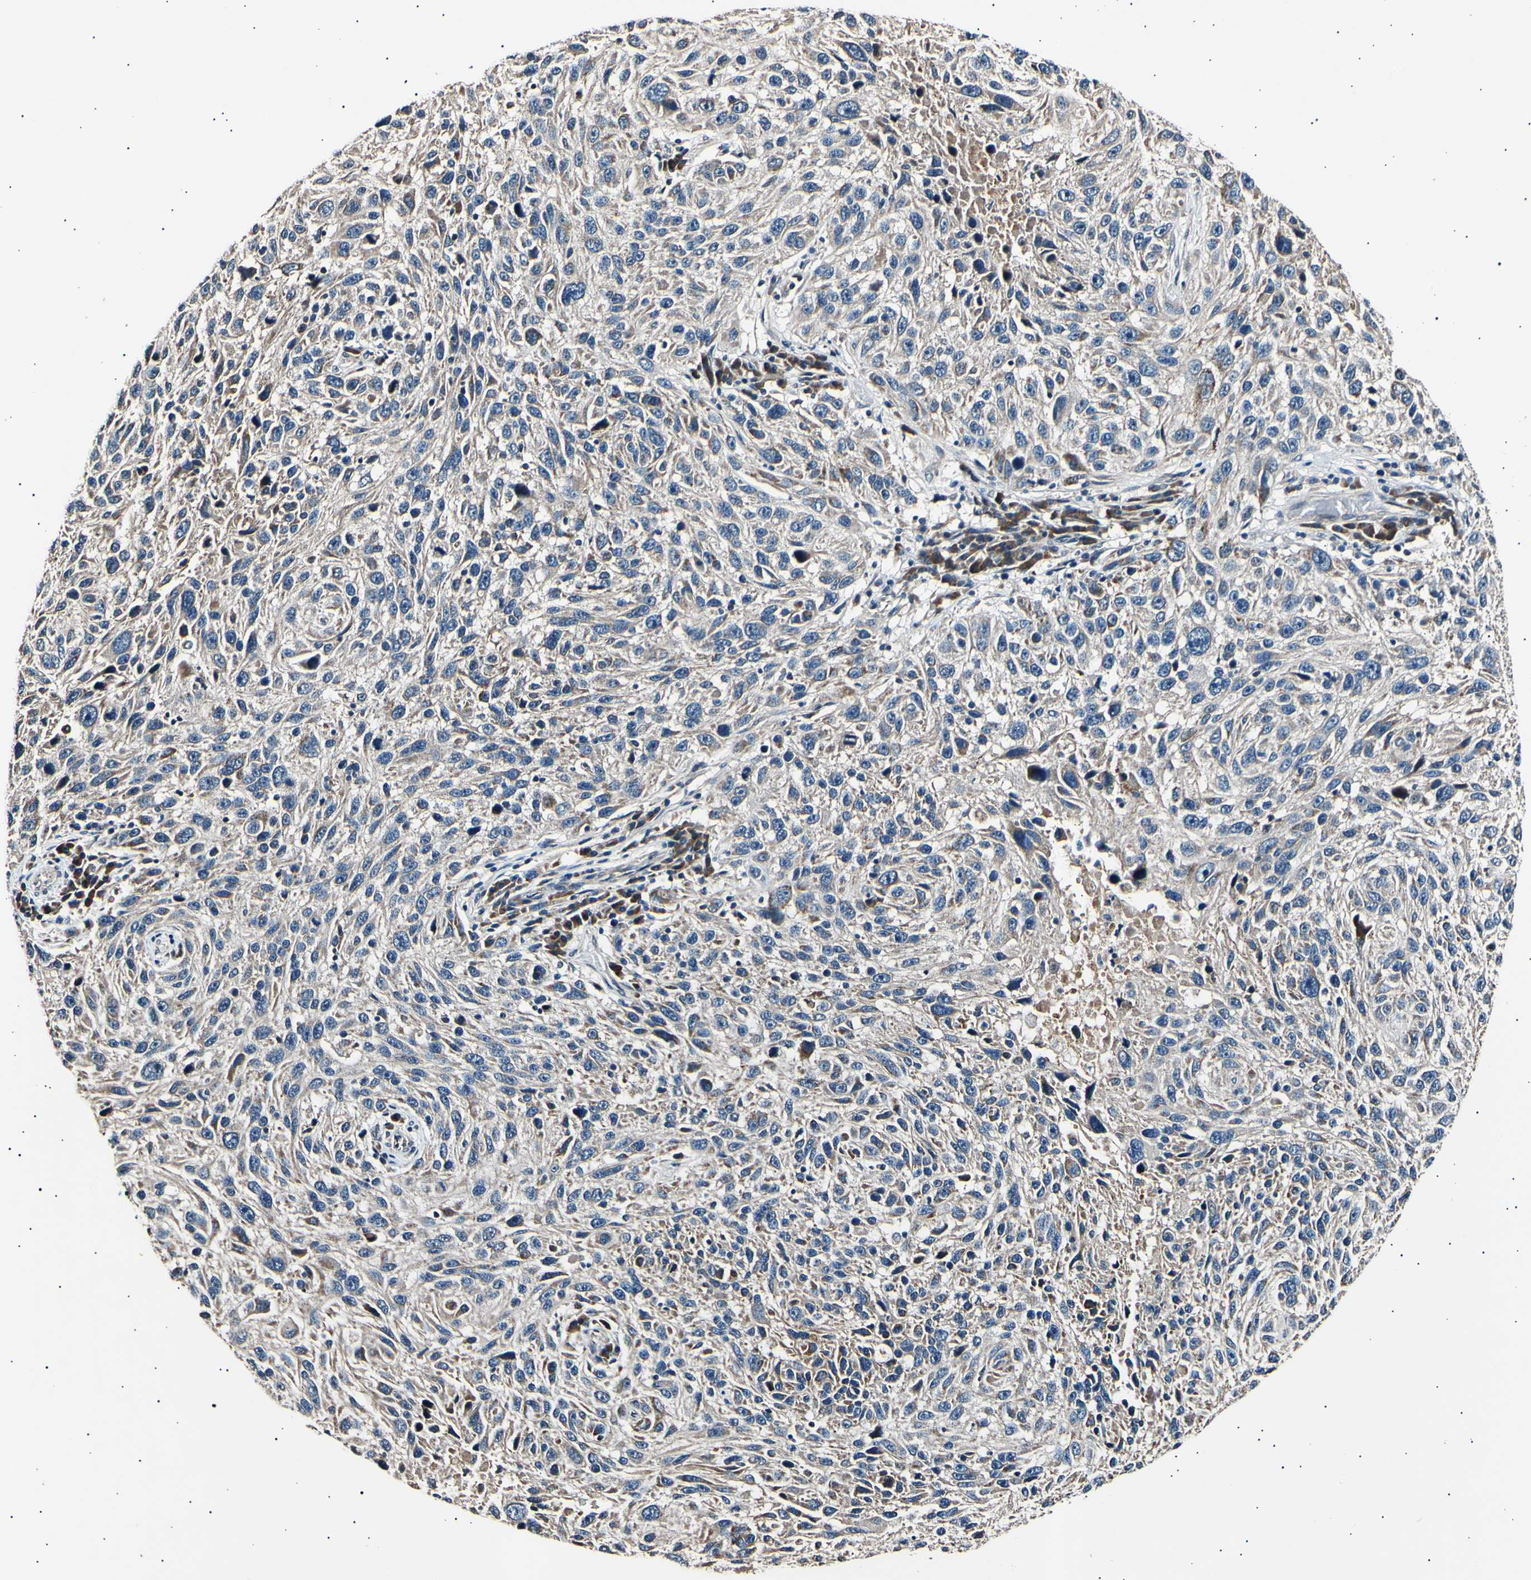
{"staining": {"intensity": "negative", "quantity": "none", "location": "none"}, "tissue": "melanoma", "cell_type": "Tumor cells", "image_type": "cancer", "snomed": [{"axis": "morphology", "description": "Malignant melanoma, NOS"}, {"axis": "topography", "description": "Skin"}], "caption": "Image shows no significant protein staining in tumor cells of malignant melanoma. (IHC, brightfield microscopy, high magnification).", "gene": "ITGA6", "patient": {"sex": "male", "age": 53}}